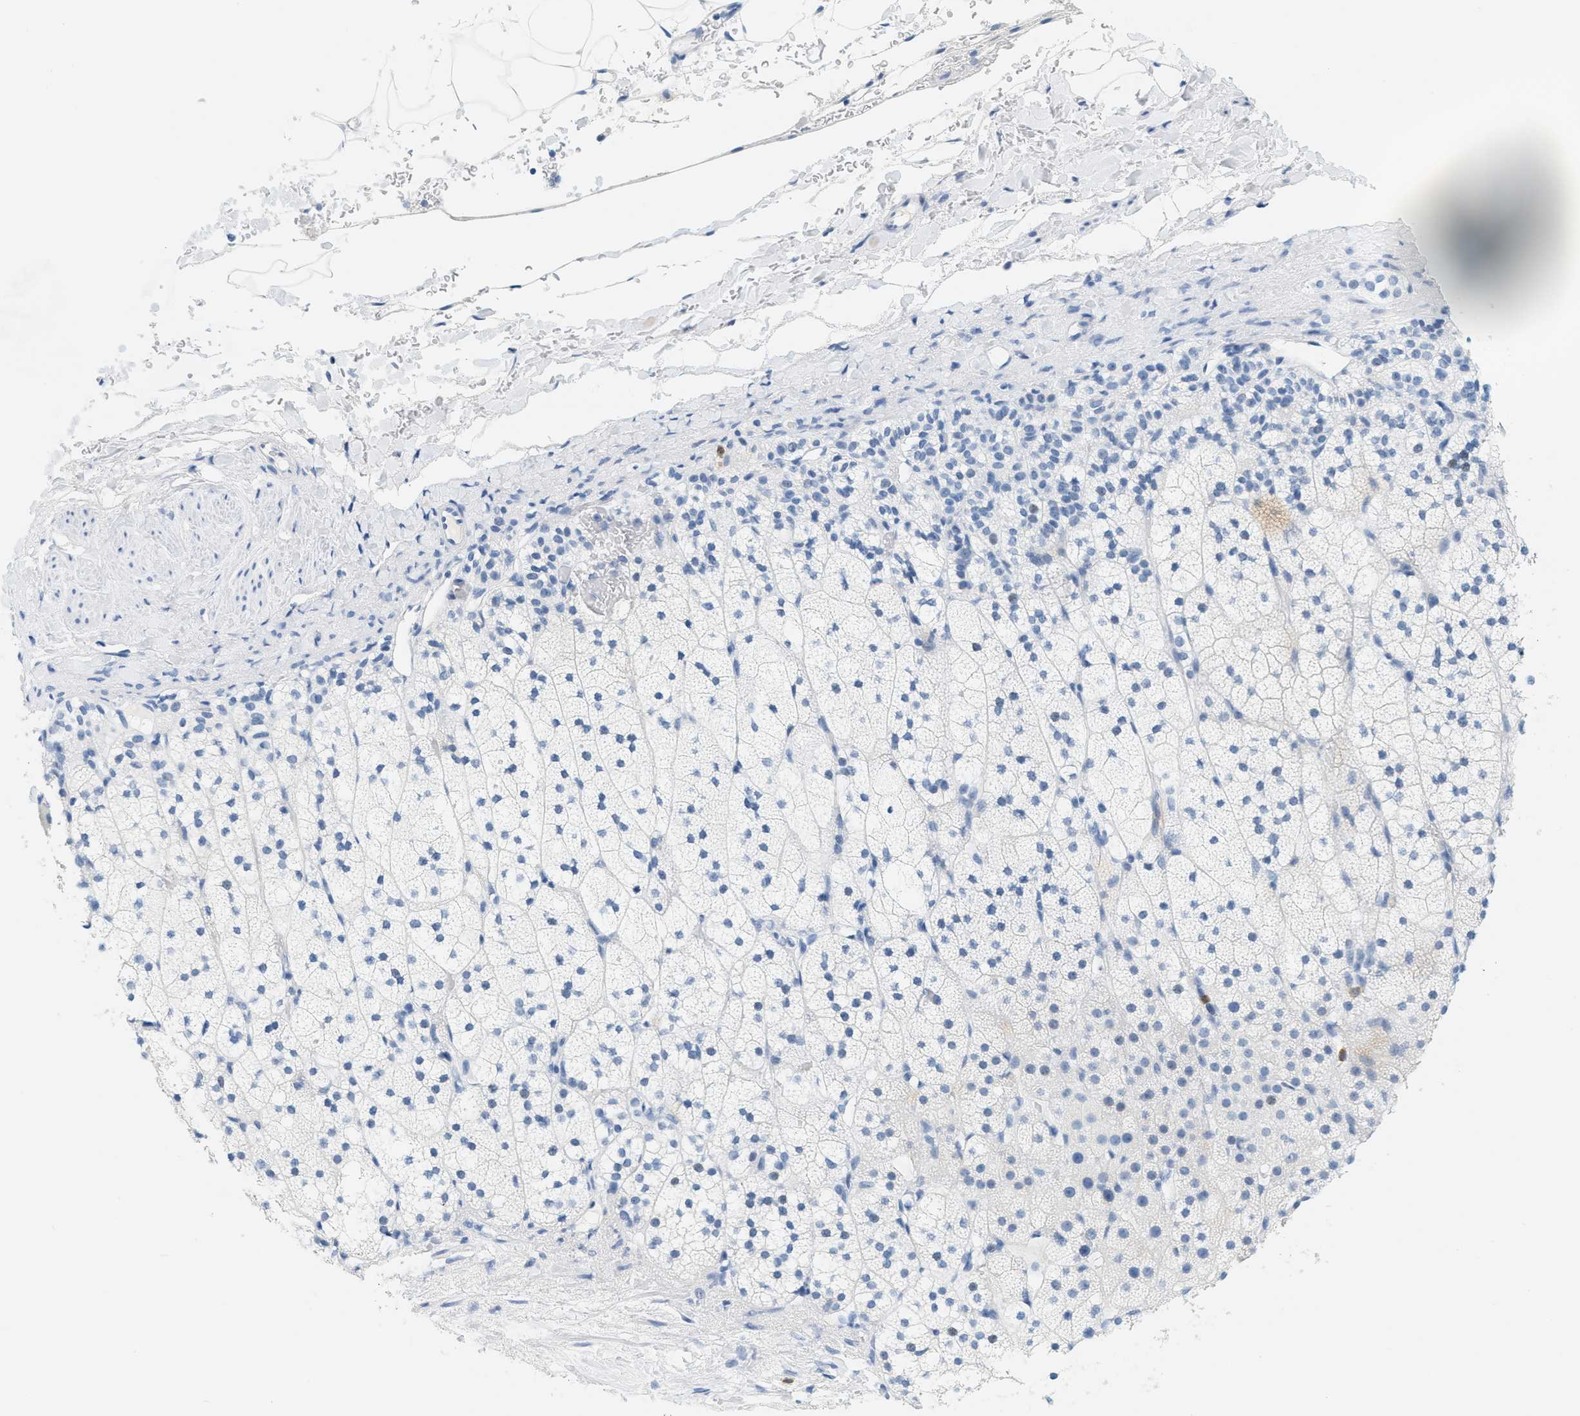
{"staining": {"intensity": "negative", "quantity": "none", "location": "none"}, "tissue": "adrenal gland", "cell_type": "Glandular cells", "image_type": "normal", "snomed": [{"axis": "morphology", "description": "Normal tissue, NOS"}, {"axis": "topography", "description": "Adrenal gland"}], "caption": "Adrenal gland was stained to show a protein in brown. There is no significant expression in glandular cells. Nuclei are stained in blue.", "gene": "LCN2", "patient": {"sex": "male", "age": 35}}